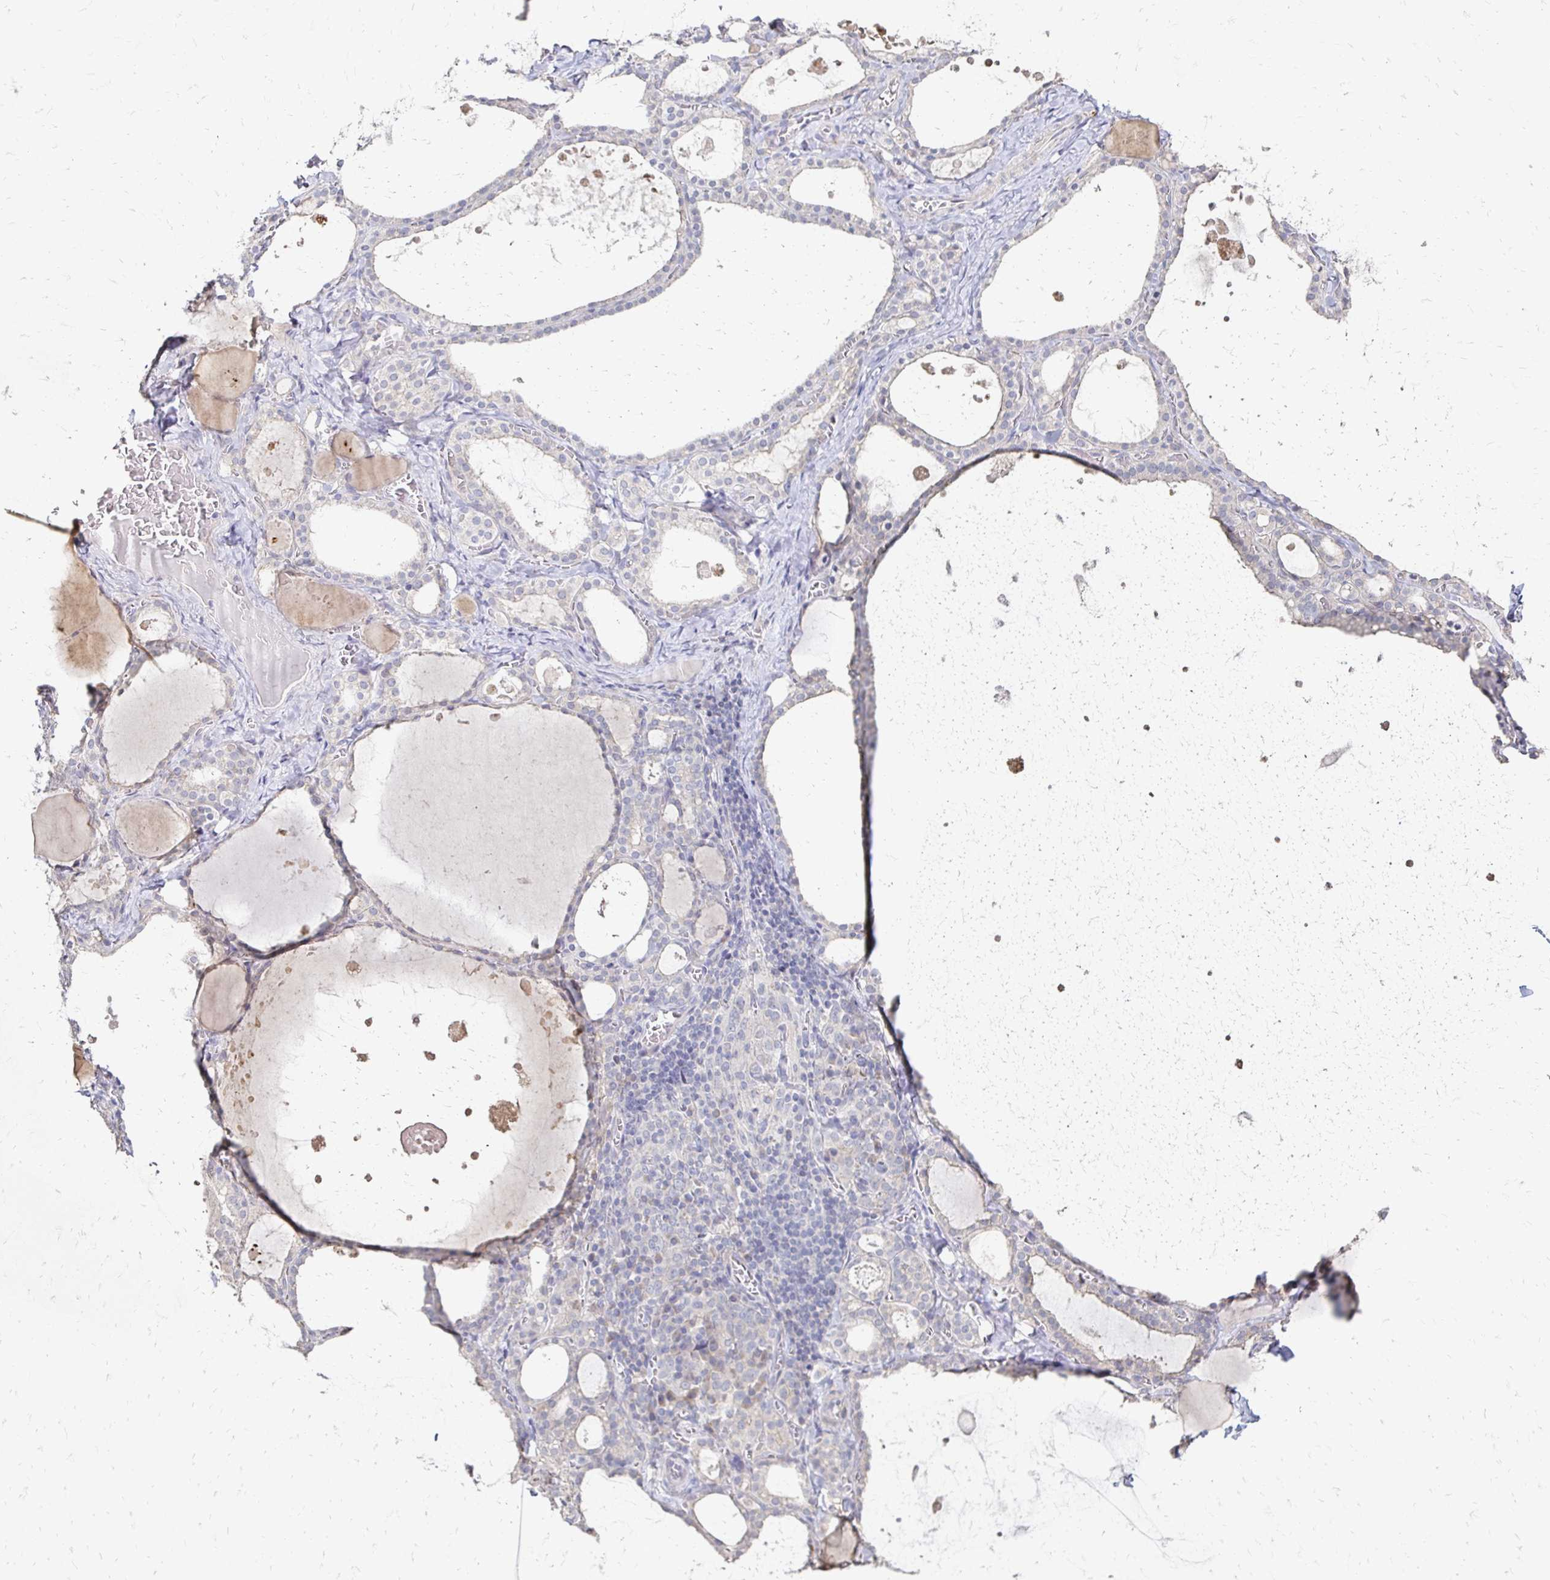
{"staining": {"intensity": "weak", "quantity": "25%-75%", "location": "cytoplasmic/membranous"}, "tissue": "thyroid gland", "cell_type": "Glandular cells", "image_type": "normal", "snomed": [{"axis": "morphology", "description": "Normal tissue, NOS"}, {"axis": "topography", "description": "Thyroid gland"}], "caption": "IHC micrograph of normal thyroid gland: thyroid gland stained using immunohistochemistry shows low levels of weak protein expression localized specifically in the cytoplasmic/membranous of glandular cells, appearing as a cytoplasmic/membranous brown color.", "gene": "ZNF727", "patient": {"sex": "male", "age": 56}}